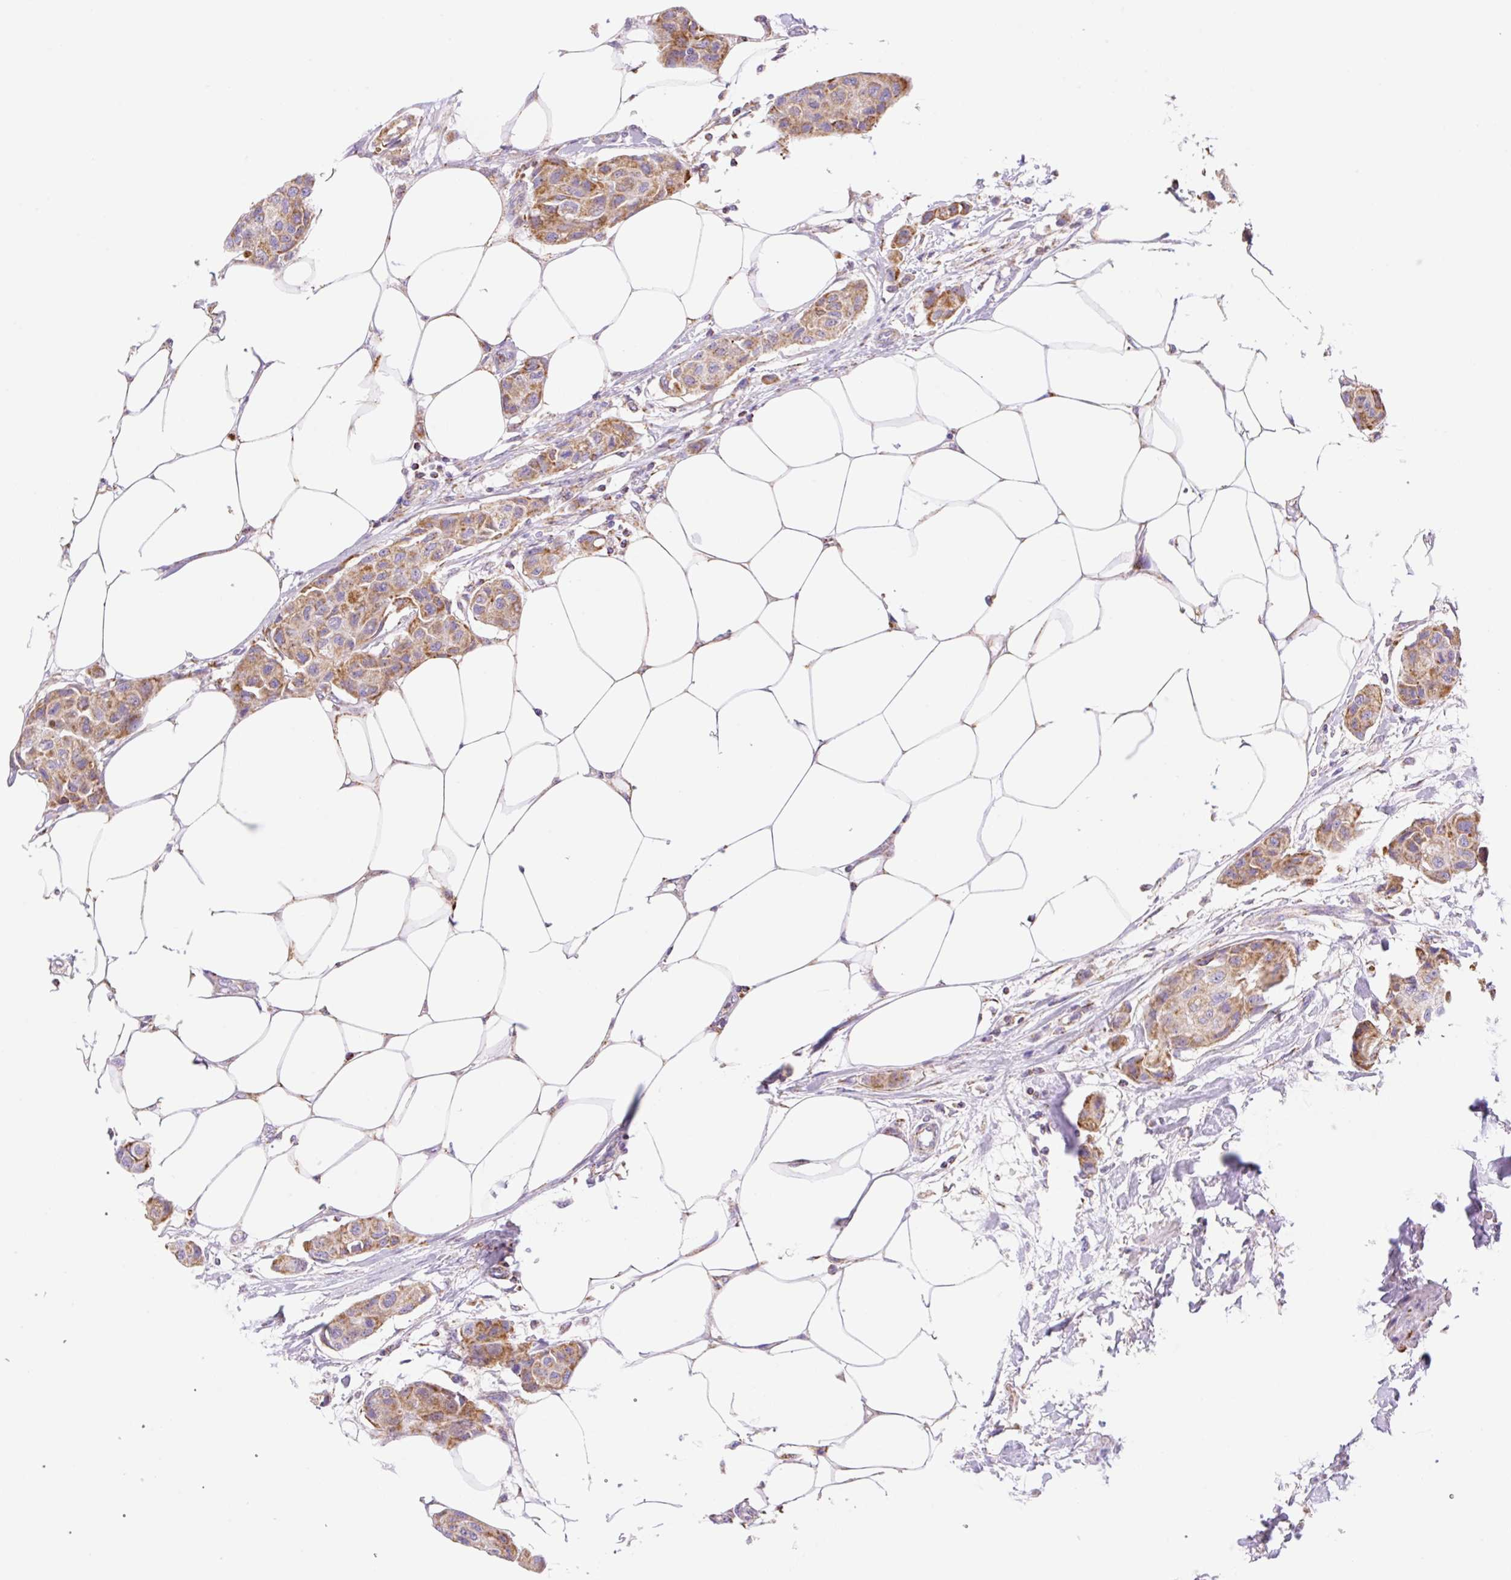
{"staining": {"intensity": "moderate", "quantity": ">75%", "location": "cytoplasmic/membranous"}, "tissue": "breast cancer", "cell_type": "Tumor cells", "image_type": "cancer", "snomed": [{"axis": "morphology", "description": "Duct carcinoma"}, {"axis": "topography", "description": "Breast"}, {"axis": "topography", "description": "Lymph node"}], "caption": "Moderate cytoplasmic/membranous protein expression is appreciated in approximately >75% of tumor cells in breast cancer (intraductal carcinoma).", "gene": "ETNK2", "patient": {"sex": "female", "age": 80}}